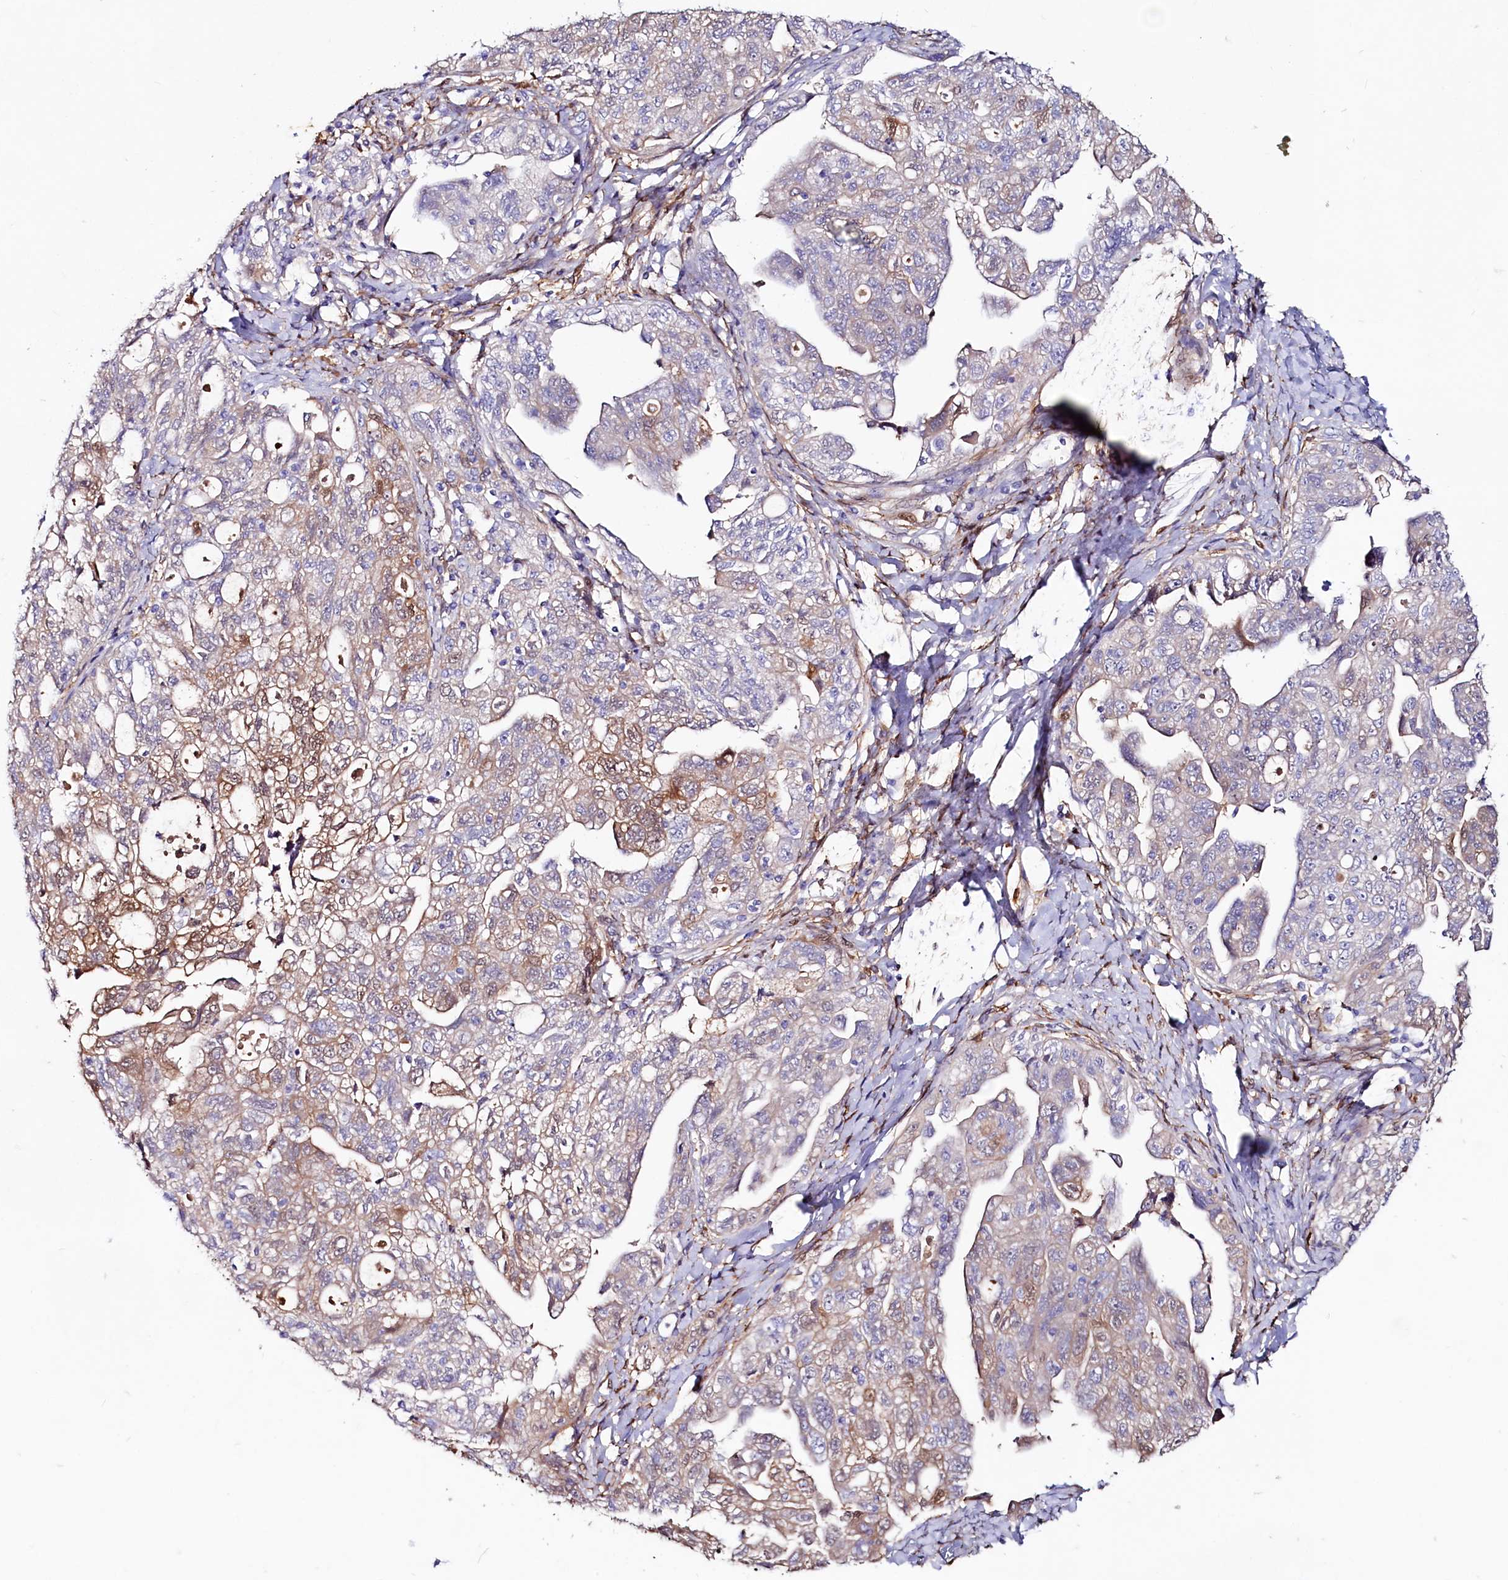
{"staining": {"intensity": "moderate", "quantity": "<25%", "location": "cytoplasmic/membranous"}, "tissue": "ovarian cancer", "cell_type": "Tumor cells", "image_type": "cancer", "snomed": [{"axis": "morphology", "description": "Carcinoma, NOS"}, {"axis": "morphology", "description": "Cystadenocarcinoma, serous, NOS"}, {"axis": "topography", "description": "Ovary"}], "caption": "This photomicrograph demonstrates immunohistochemistry (IHC) staining of ovarian cancer (carcinoma), with low moderate cytoplasmic/membranous staining in about <25% of tumor cells.", "gene": "IL17RD", "patient": {"sex": "female", "age": 69}}